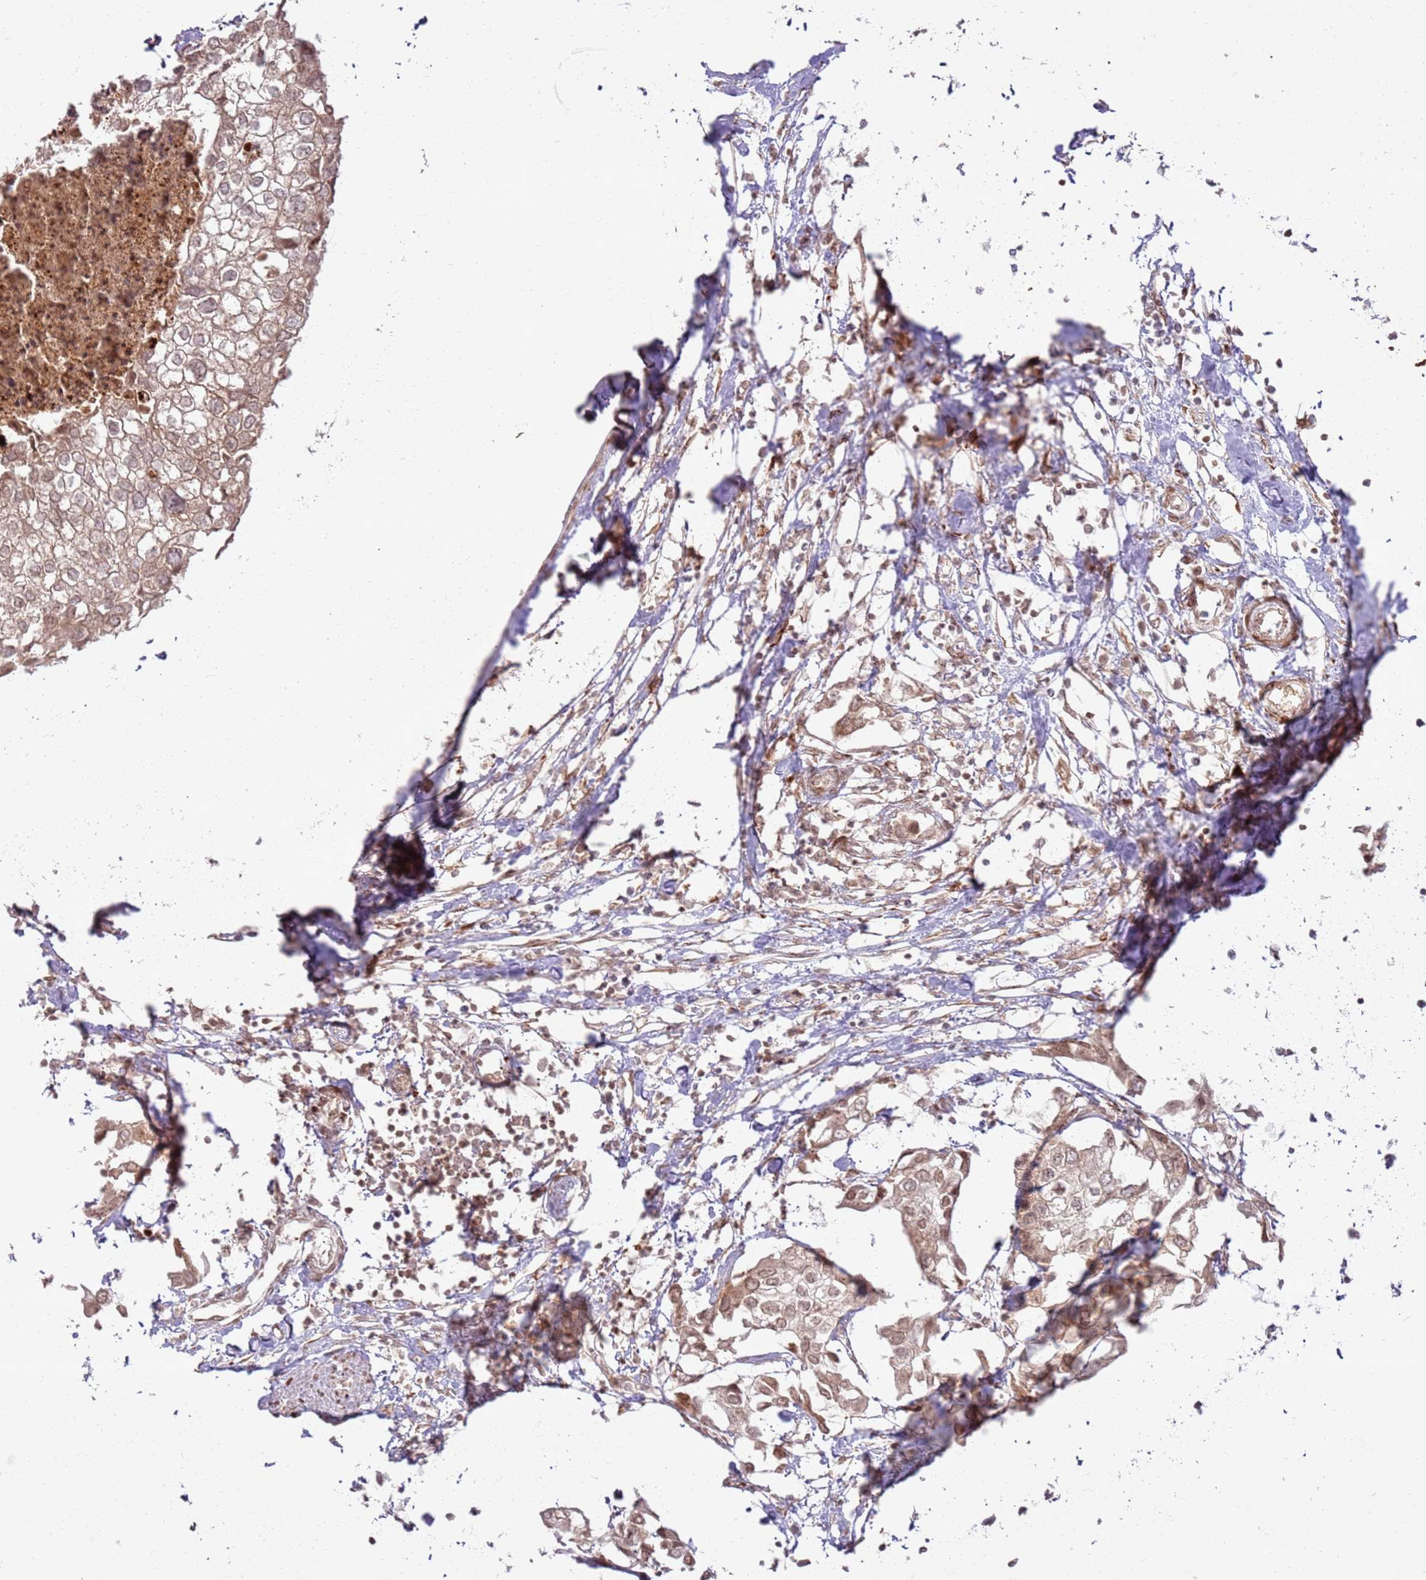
{"staining": {"intensity": "weak", "quantity": ">75%", "location": "cytoplasmic/membranous,nuclear"}, "tissue": "urothelial cancer", "cell_type": "Tumor cells", "image_type": "cancer", "snomed": [{"axis": "morphology", "description": "Urothelial carcinoma, High grade"}, {"axis": "topography", "description": "Urinary bladder"}], "caption": "Brown immunohistochemical staining in human high-grade urothelial carcinoma exhibits weak cytoplasmic/membranous and nuclear staining in approximately >75% of tumor cells.", "gene": "KLHL36", "patient": {"sex": "male", "age": 64}}